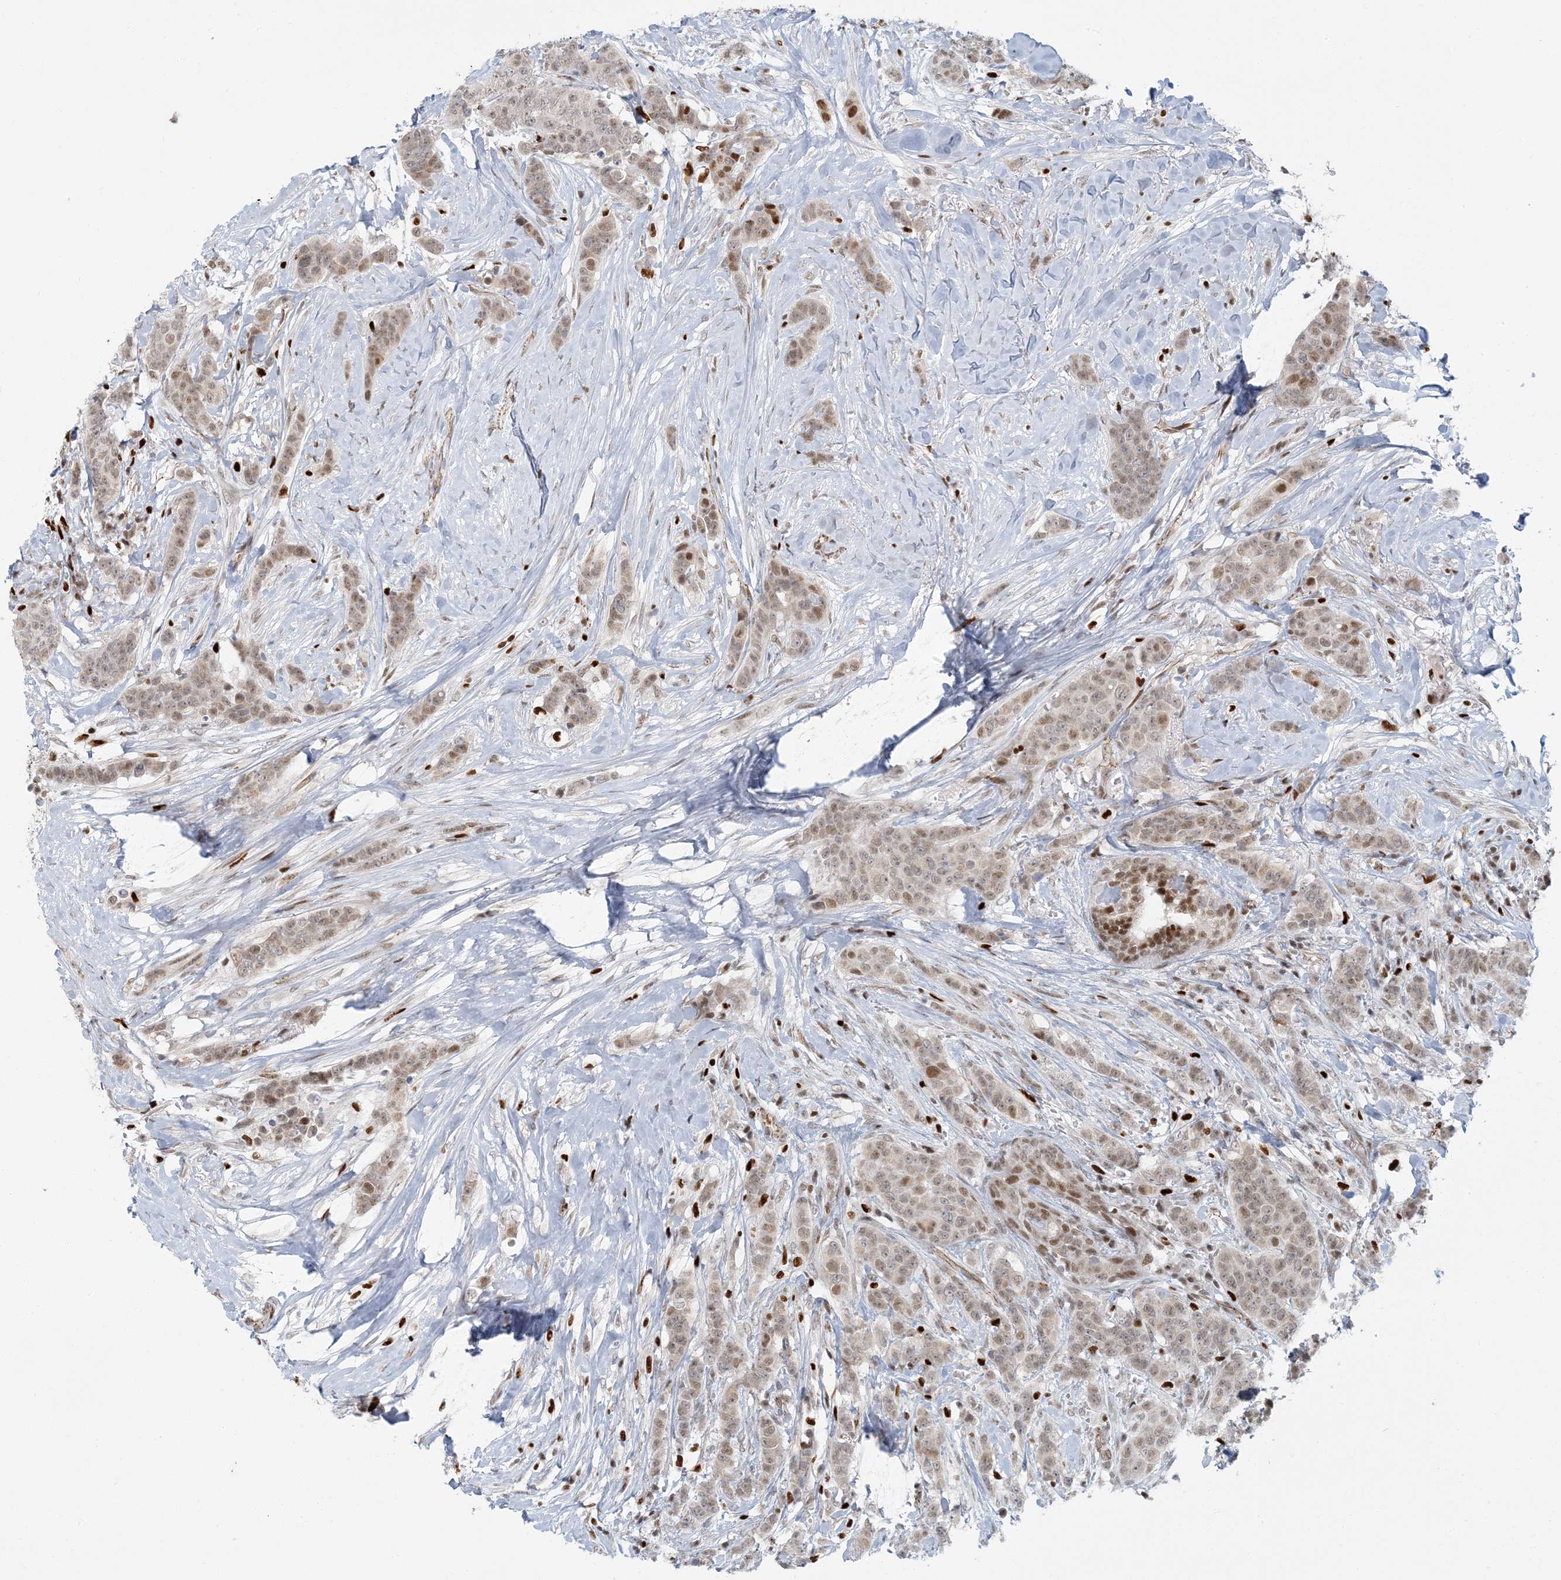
{"staining": {"intensity": "weak", "quantity": ">75%", "location": "nuclear"}, "tissue": "breast cancer", "cell_type": "Tumor cells", "image_type": "cancer", "snomed": [{"axis": "morphology", "description": "Duct carcinoma"}, {"axis": "topography", "description": "Breast"}], "caption": "The photomicrograph demonstrates immunohistochemical staining of breast cancer (intraductal carcinoma). There is weak nuclear expression is identified in approximately >75% of tumor cells.", "gene": "AK9", "patient": {"sex": "female", "age": 40}}